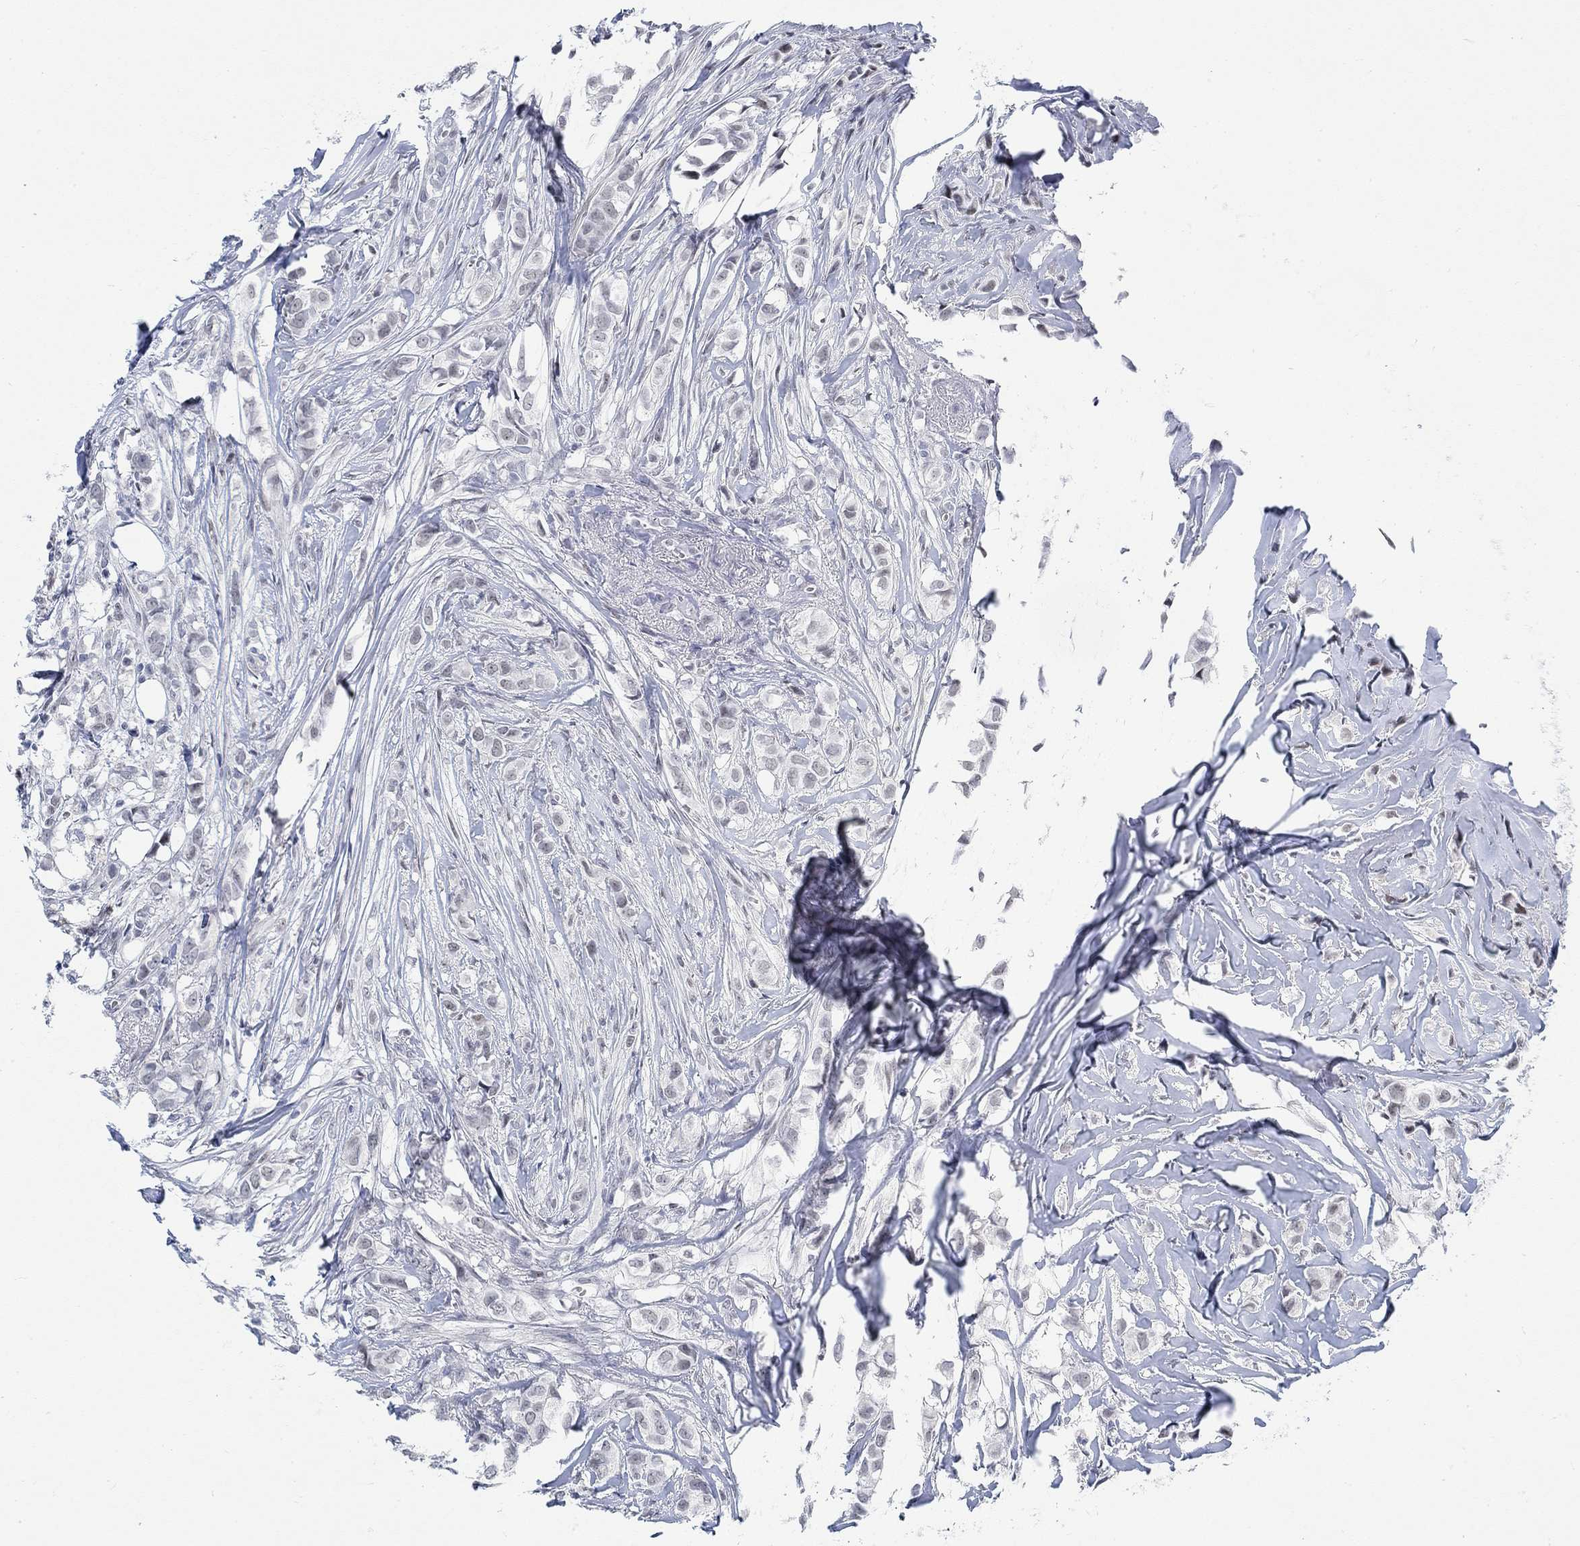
{"staining": {"intensity": "negative", "quantity": "none", "location": "none"}, "tissue": "breast cancer", "cell_type": "Tumor cells", "image_type": "cancer", "snomed": [{"axis": "morphology", "description": "Duct carcinoma"}, {"axis": "topography", "description": "Breast"}], "caption": "This is an immunohistochemistry (IHC) photomicrograph of breast cancer (infiltrating ductal carcinoma). There is no expression in tumor cells.", "gene": "KCNH8", "patient": {"sex": "female", "age": 85}}